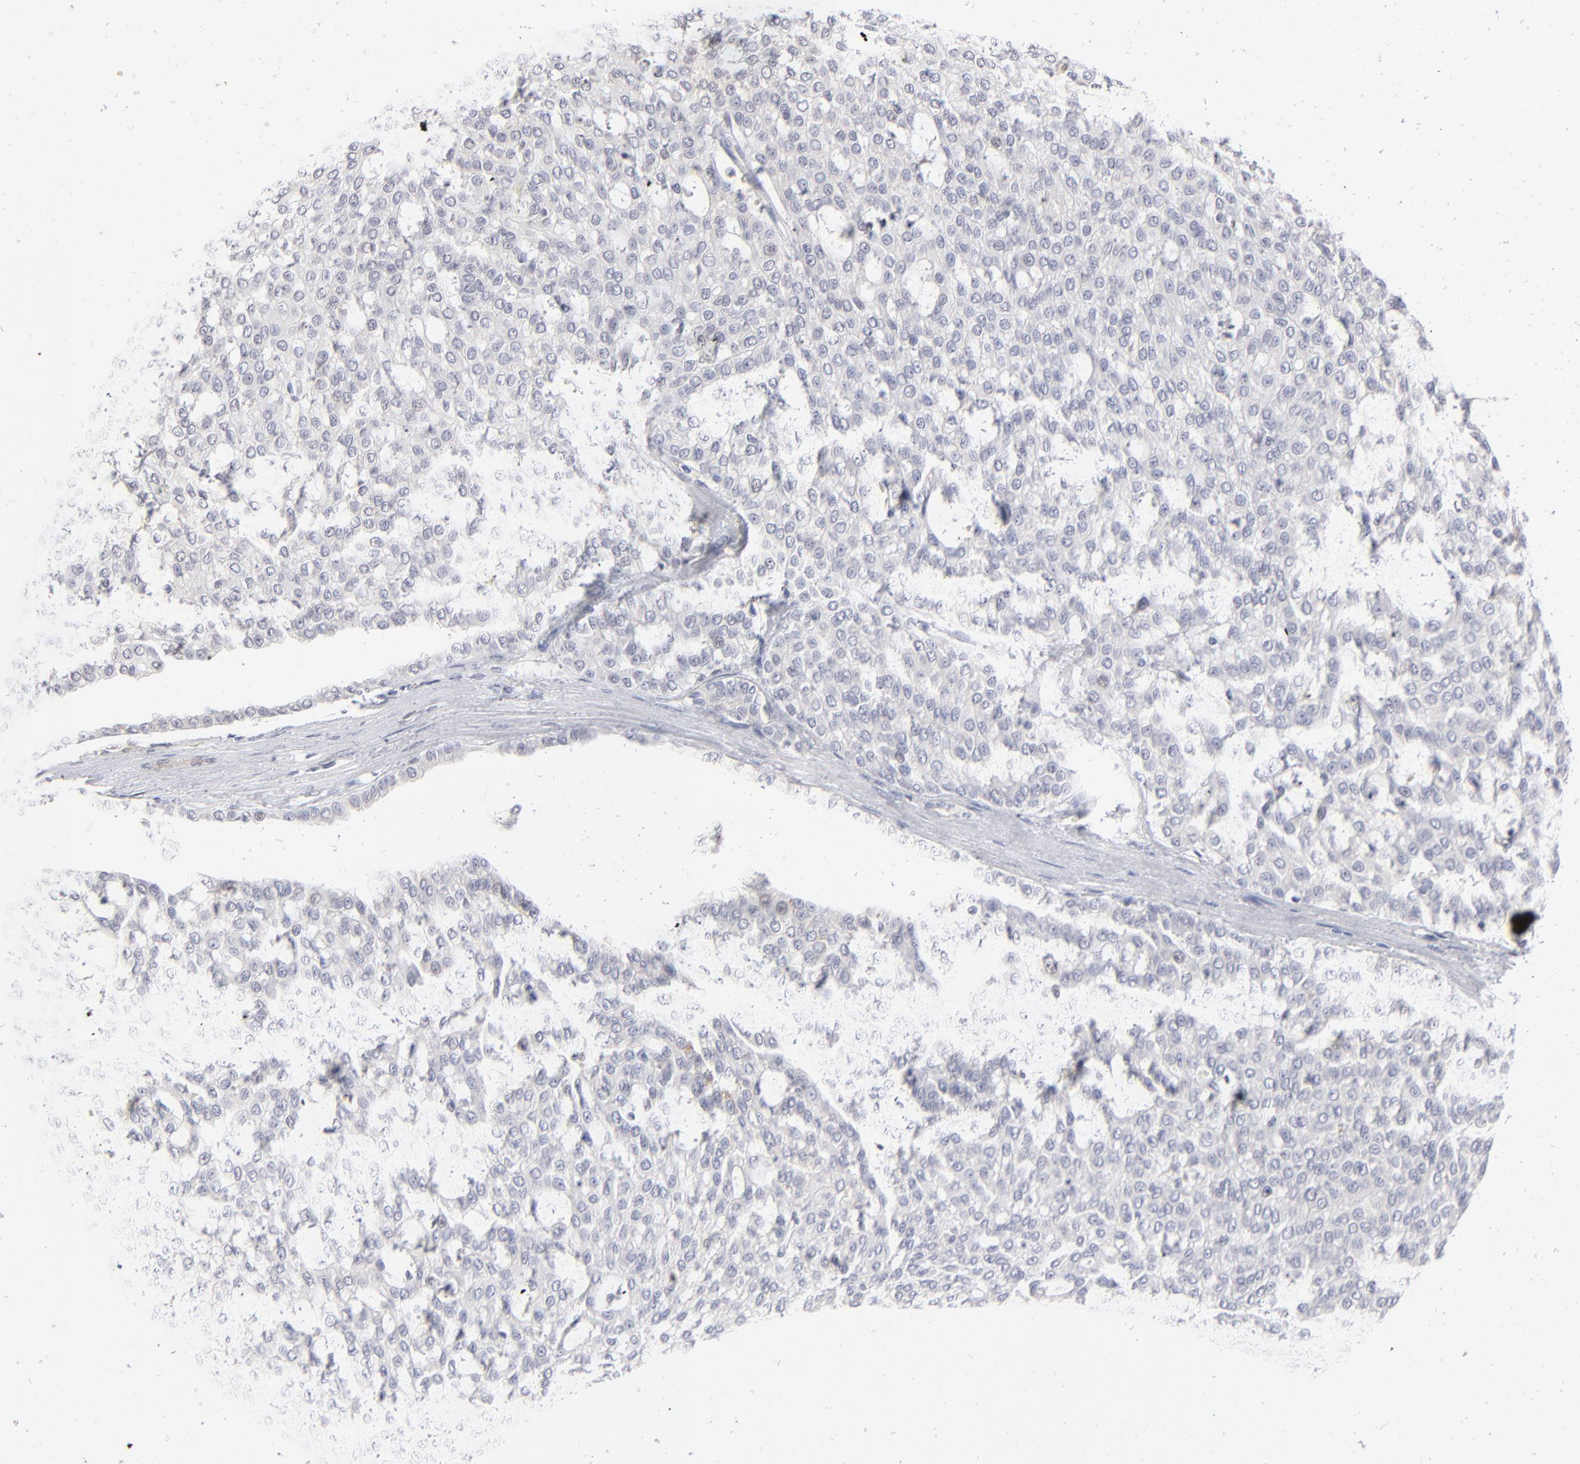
{"staining": {"intensity": "negative", "quantity": "none", "location": "none"}, "tissue": "renal cancer", "cell_type": "Tumor cells", "image_type": "cancer", "snomed": [{"axis": "morphology", "description": "Adenocarcinoma, NOS"}, {"axis": "topography", "description": "Kidney"}], "caption": "This is an immunohistochemistry photomicrograph of renal cancer. There is no positivity in tumor cells.", "gene": "RBM3", "patient": {"sex": "male", "age": 63}}